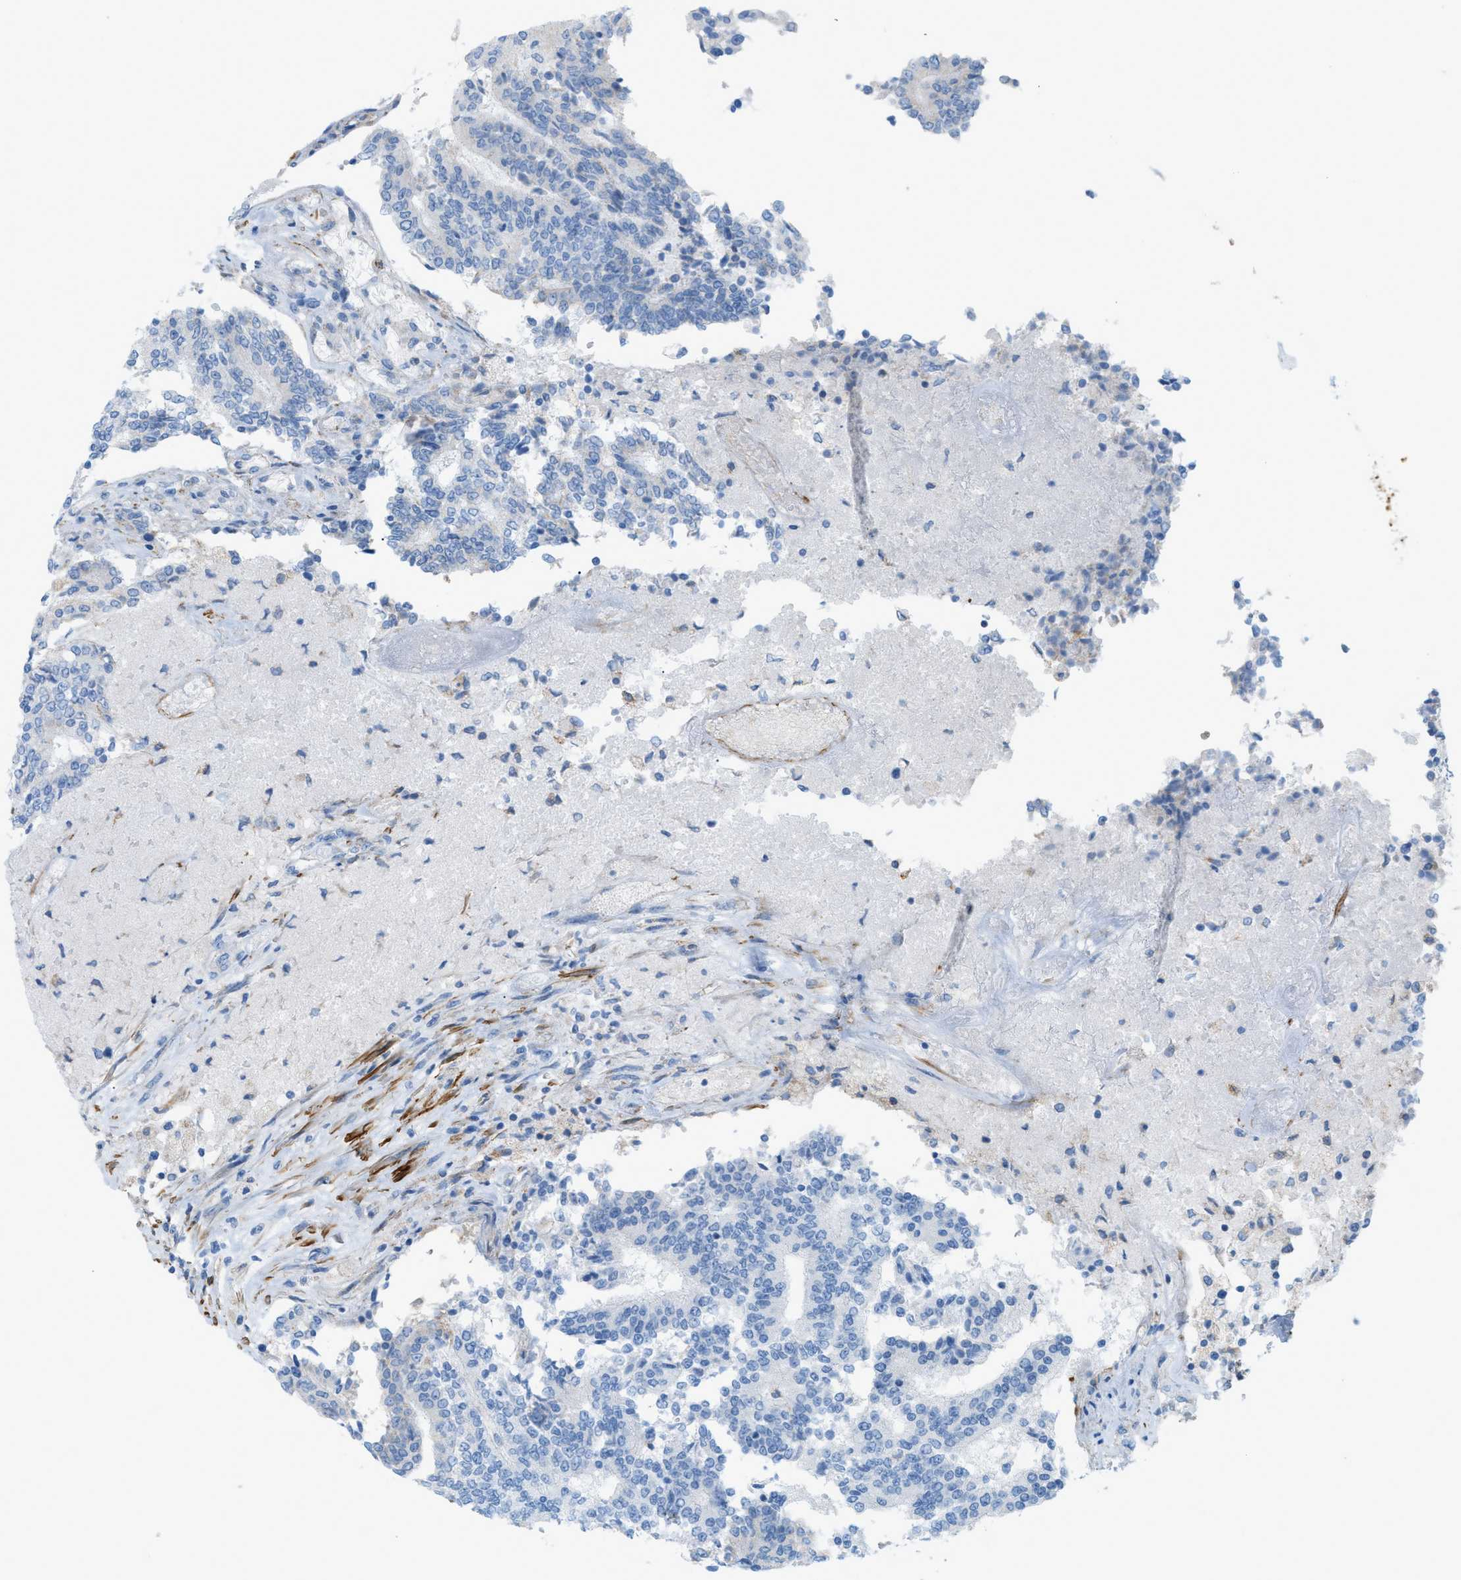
{"staining": {"intensity": "negative", "quantity": "none", "location": "none"}, "tissue": "prostate cancer", "cell_type": "Tumor cells", "image_type": "cancer", "snomed": [{"axis": "morphology", "description": "Normal tissue, NOS"}, {"axis": "morphology", "description": "Adenocarcinoma, High grade"}, {"axis": "topography", "description": "Prostate"}, {"axis": "topography", "description": "Seminal veicle"}], "caption": "Immunohistochemistry photomicrograph of neoplastic tissue: human adenocarcinoma (high-grade) (prostate) stained with DAB exhibits no significant protein staining in tumor cells.", "gene": "MYH11", "patient": {"sex": "male", "age": 55}}